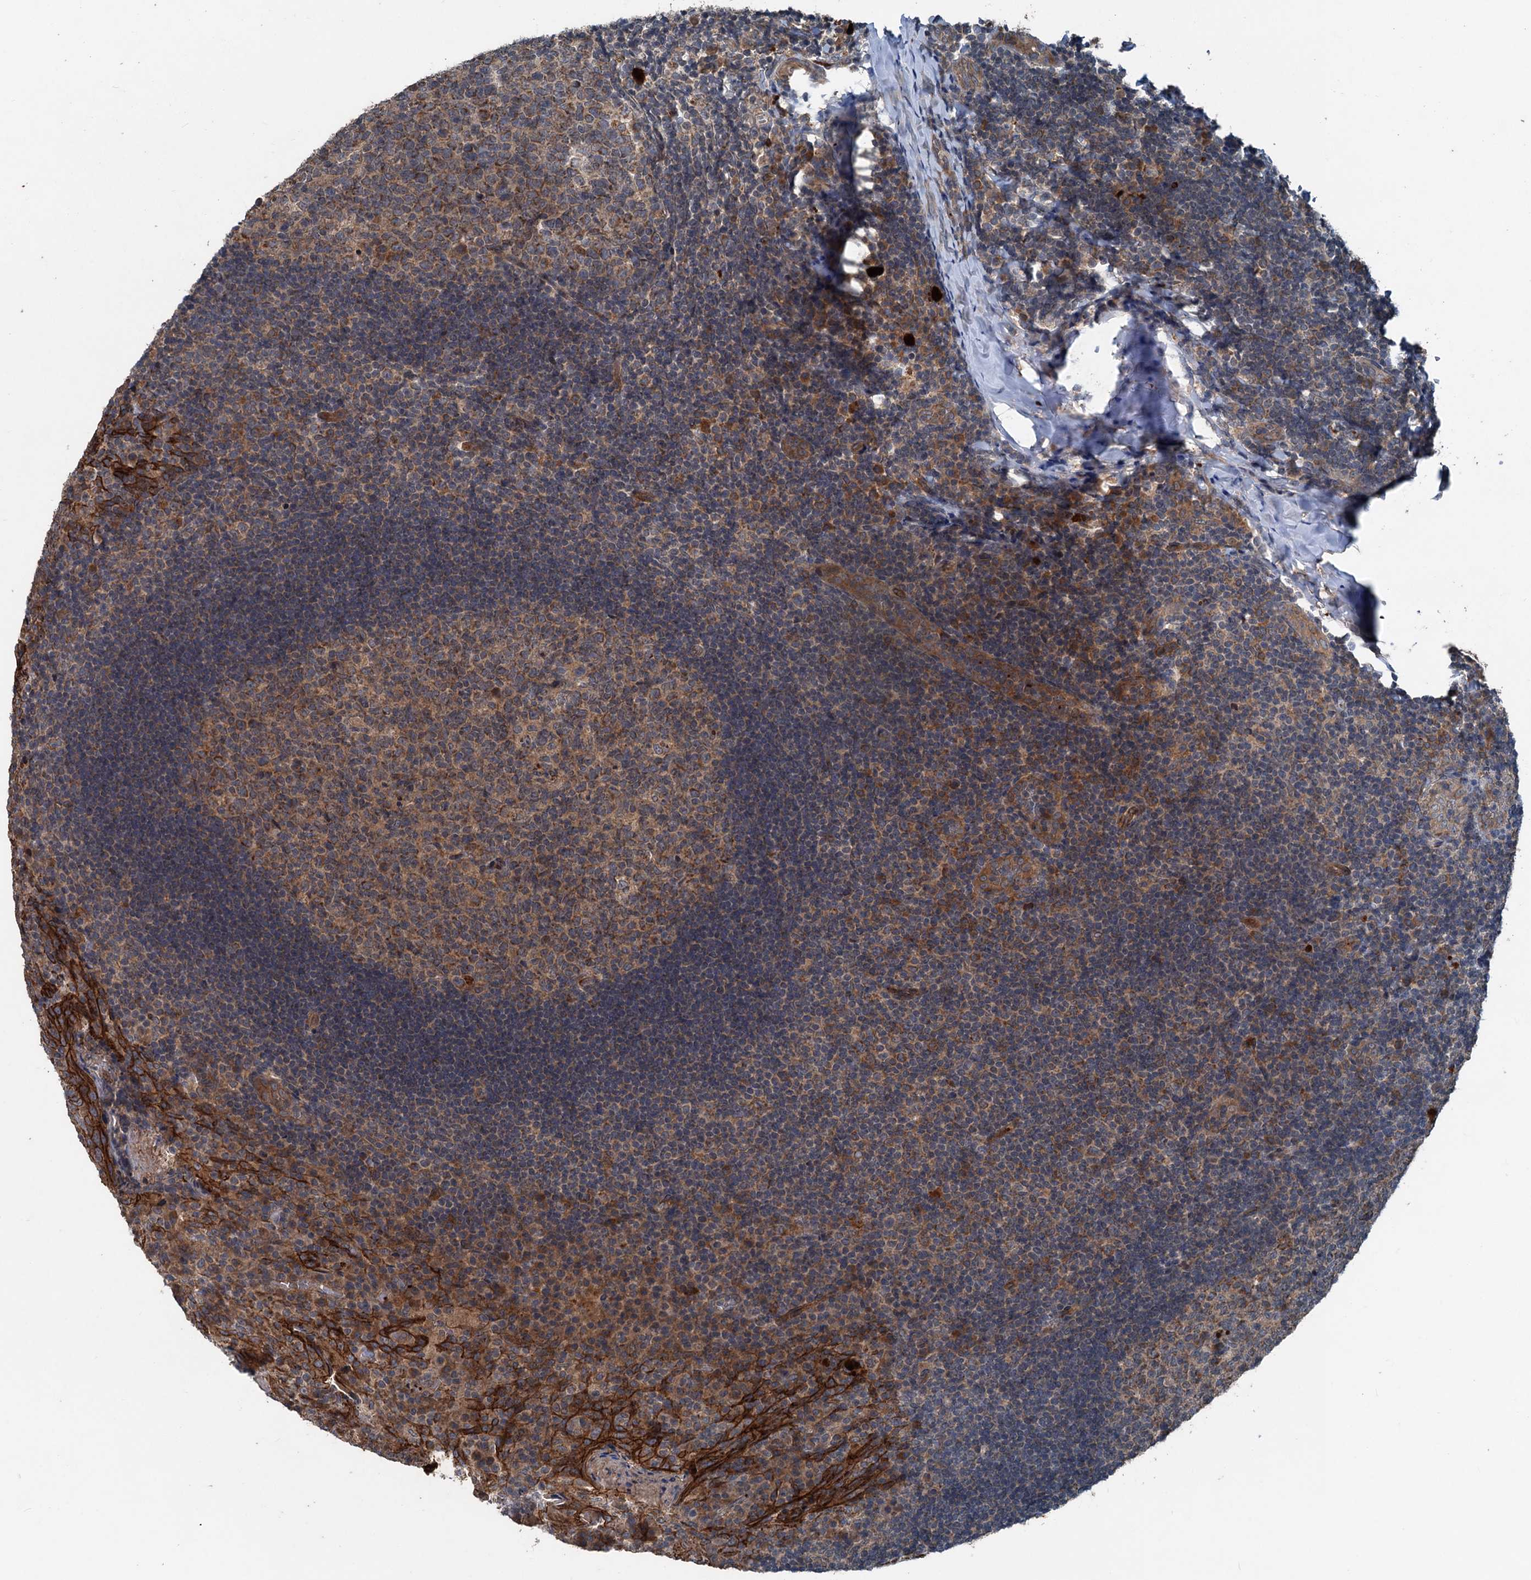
{"staining": {"intensity": "moderate", "quantity": "<25%", "location": "cytoplasmic/membranous"}, "tissue": "tonsil", "cell_type": "Germinal center cells", "image_type": "normal", "snomed": [{"axis": "morphology", "description": "Normal tissue, NOS"}, {"axis": "topography", "description": "Tonsil"}], "caption": "Protein staining displays moderate cytoplasmic/membranous expression in approximately <25% of germinal center cells in unremarkable tonsil. The protein is shown in brown color, while the nuclei are stained blue.", "gene": "N4BP2L2", "patient": {"sex": "male", "age": 17}}